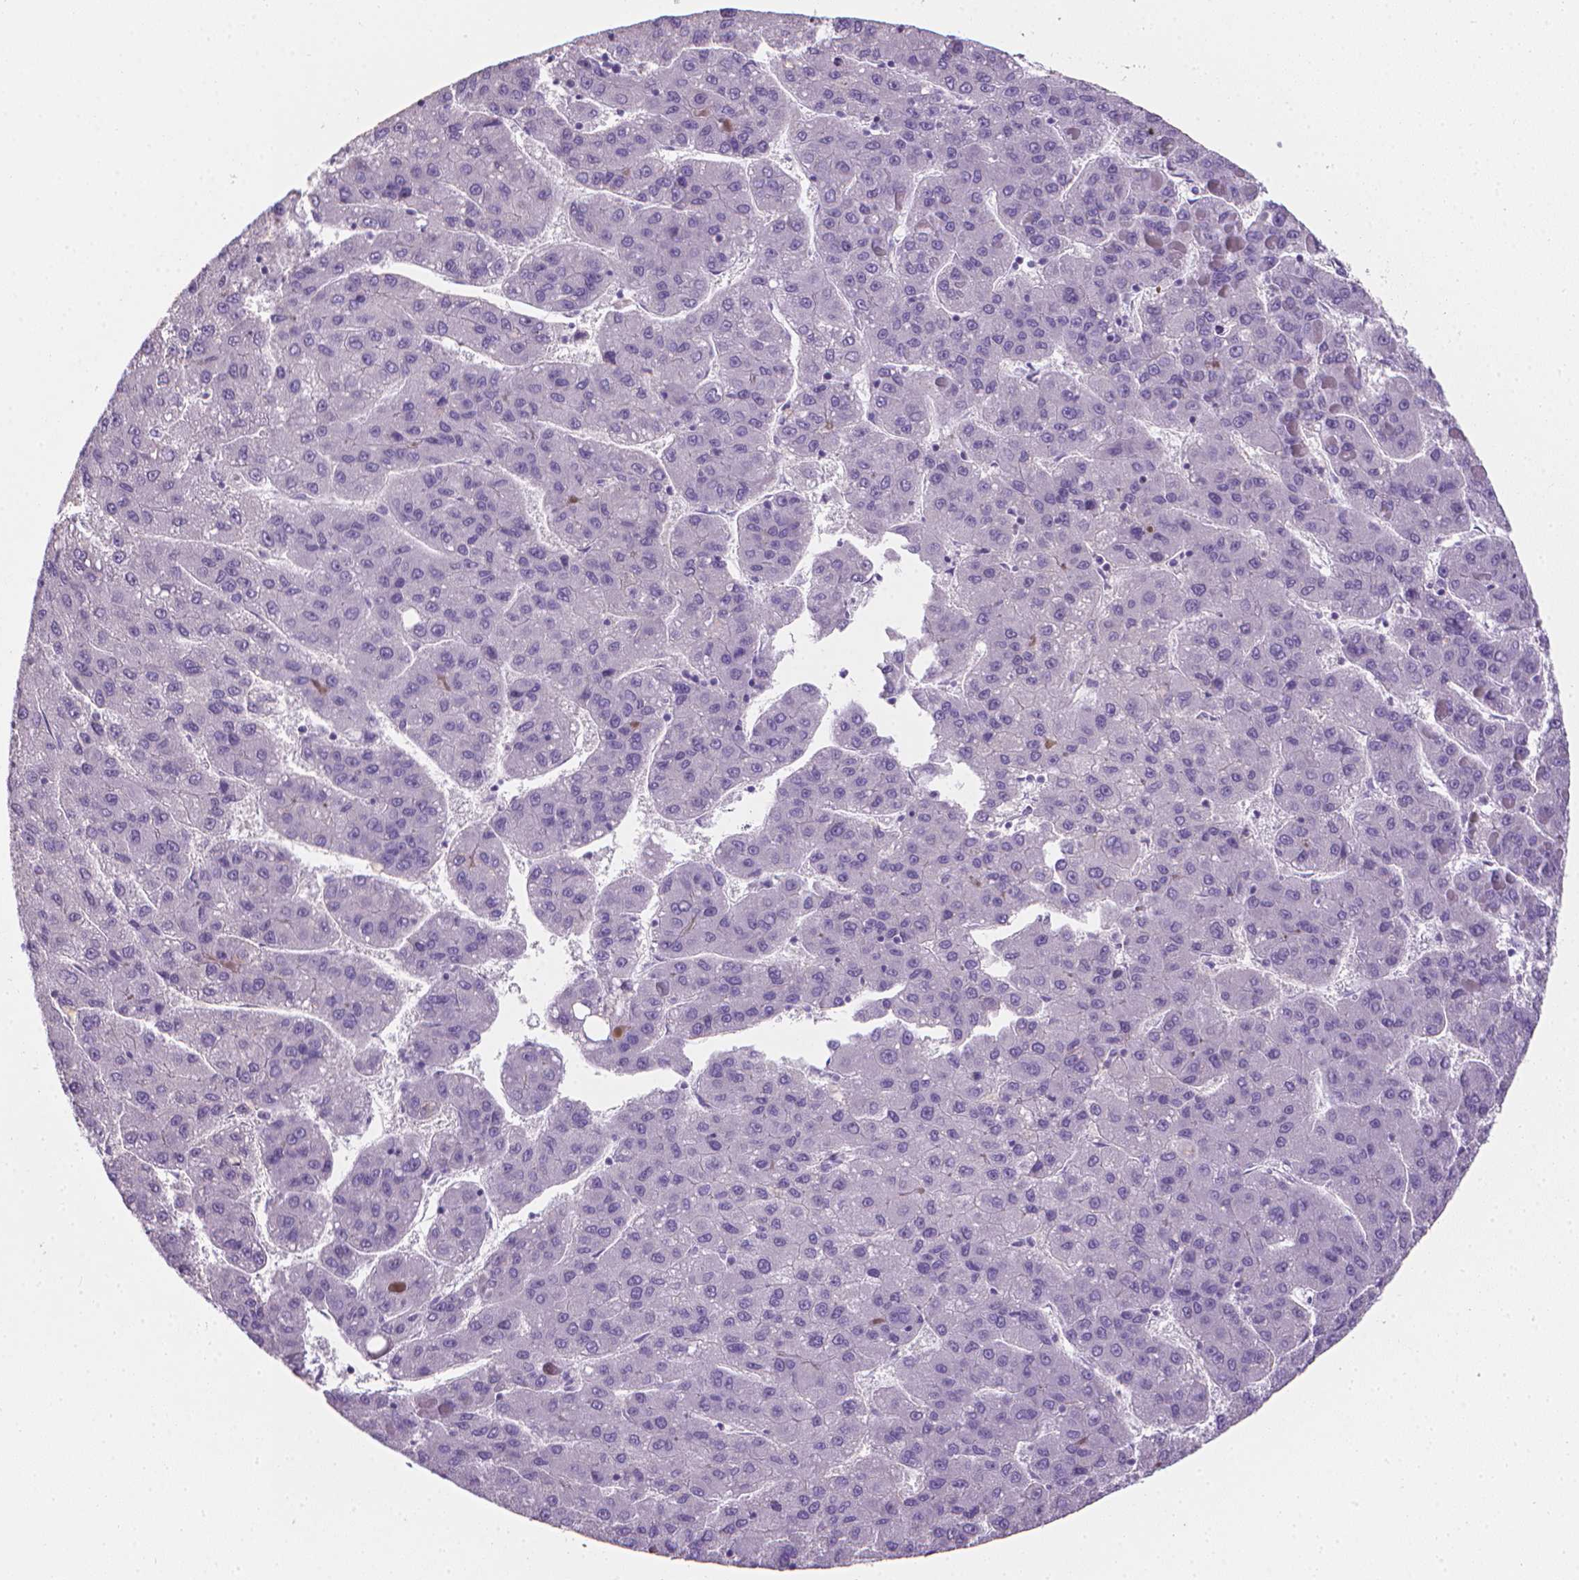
{"staining": {"intensity": "negative", "quantity": "none", "location": "none"}, "tissue": "liver cancer", "cell_type": "Tumor cells", "image_type": "cancer", "snomed": [{"axis": "morphology", "description": "Carcinoma, Hepatocellular, NOS"}, {"axis": "topography", "description": "Liver"}], "caption": "Hepatocellular carcinoma (liver) was stained to show a protein in brown. There is no significant staining in tumor cells.", "gene": "XPNPEP2", "patient": {"sex": "female", "age": 82}}